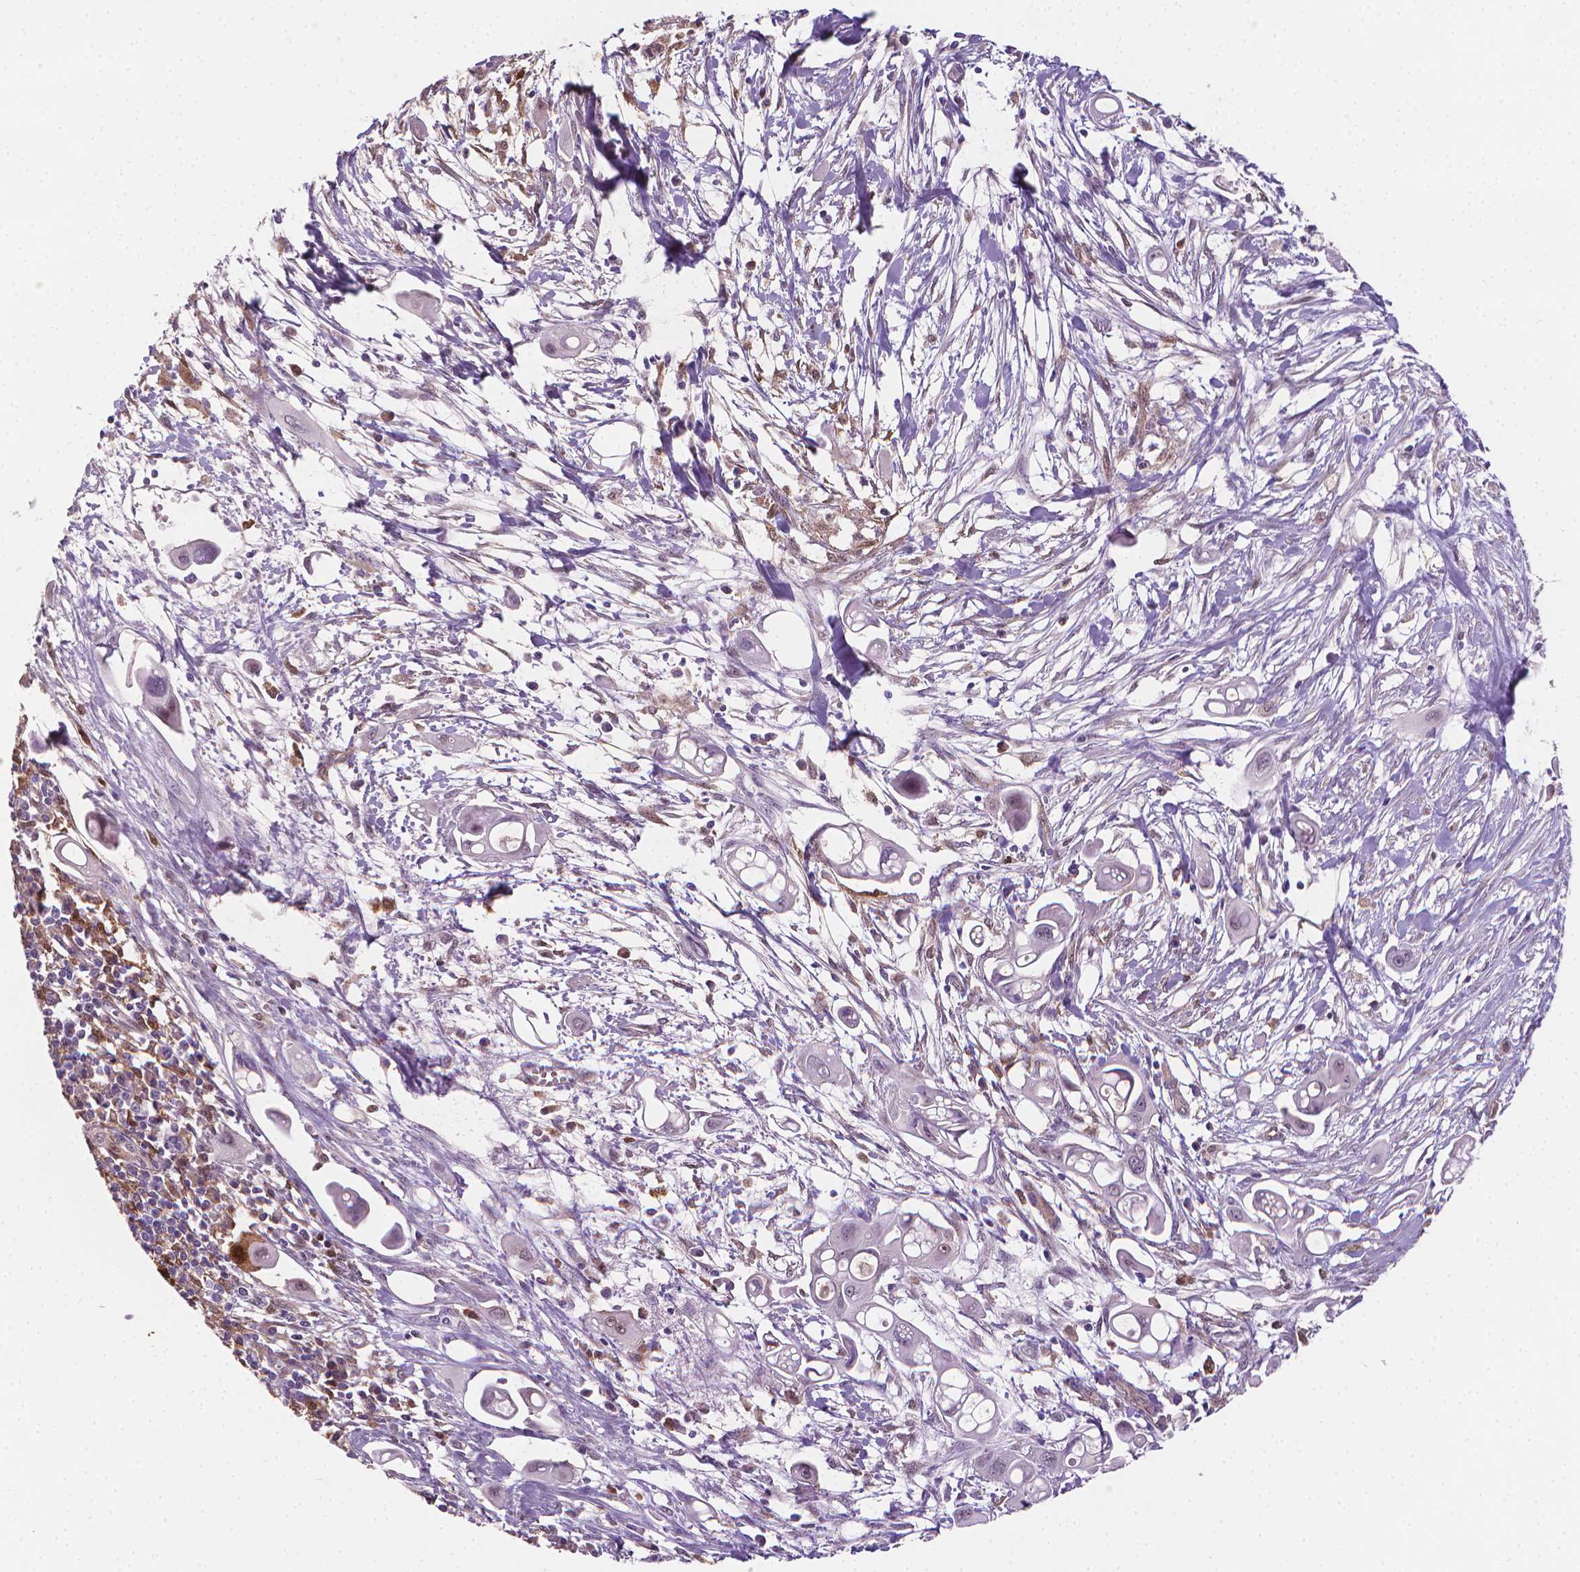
{"staining": {"intensity": "moderate", "quantity": "<25%", "location": "nuclear"}, "tissue": "pancreatic cancer", "cell_type": "Tumor cells", "image_type": "cancer", "snomed": [{"axis": "morphology", "description": "Adenocarcinoma, NOS"}, {"axis": "topography", "description": "Pancreas"}], "caption": "Adenocarcinoma (pancreatic) stained with DAB immunohistochemistry (IHC) demonstrates low levels of moderate nuclear staining in approximately <25% of tumor cells.", "gene": "TNFAIP2", "patient": {"sex": "male", "age": 50}}